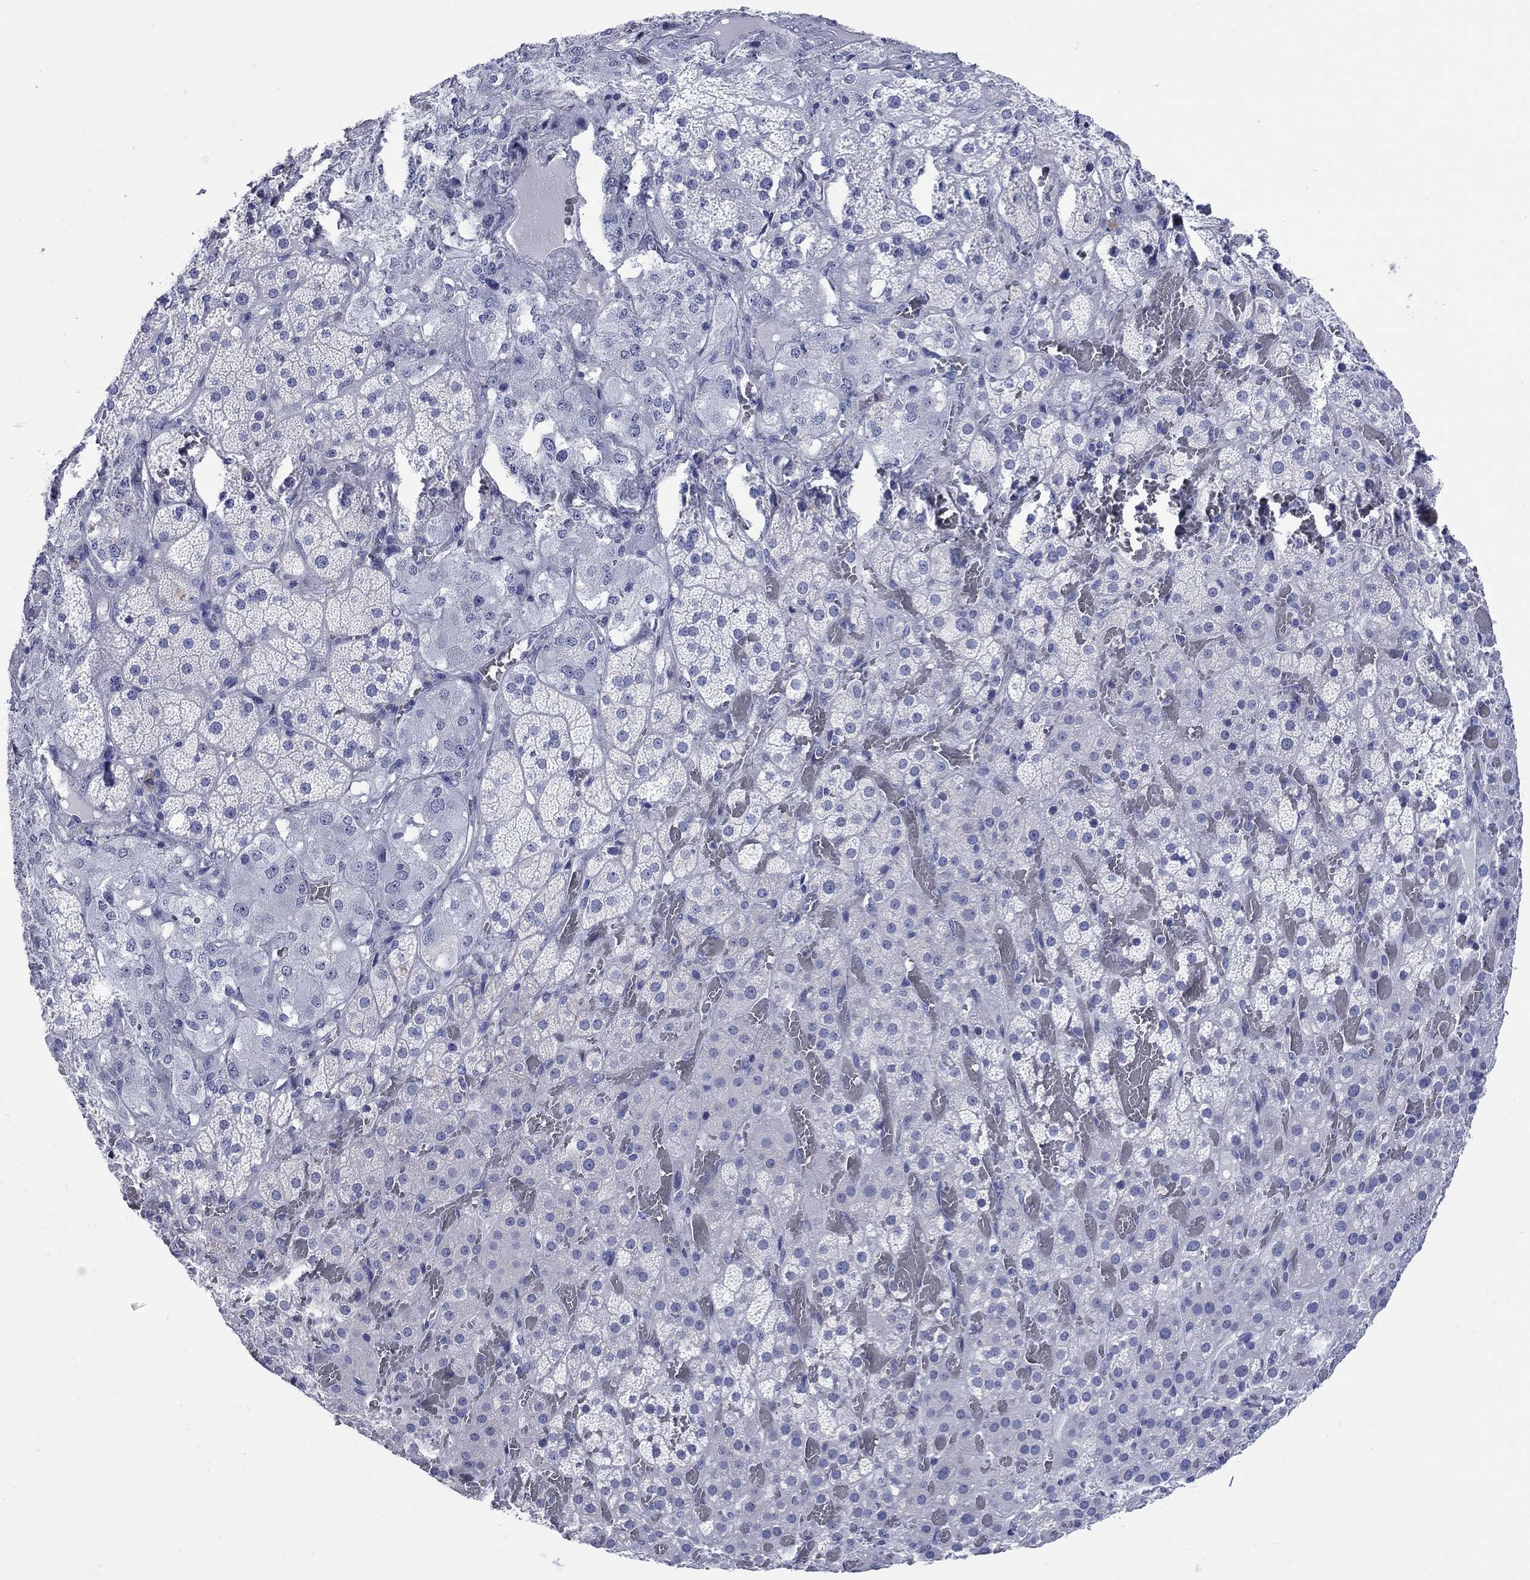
{"staining": {"intensity": "negative", "quantity": "none", "location": "none"}, "tissue": "adrenal gland", "cell_type": "Glandular cells", "image_type": "normal", "snomed": [{"axis": "morphology", "description": "Normal tissue, NOS"}, {"axis": "topography", "description": "Adrenal gland"}], "caption": "Micrograph shows no protein positivity in glandular cells of unremarkable adrenal gland.", "gene": "CCNA1", "patient": {"sex": "male", "age": 57}}